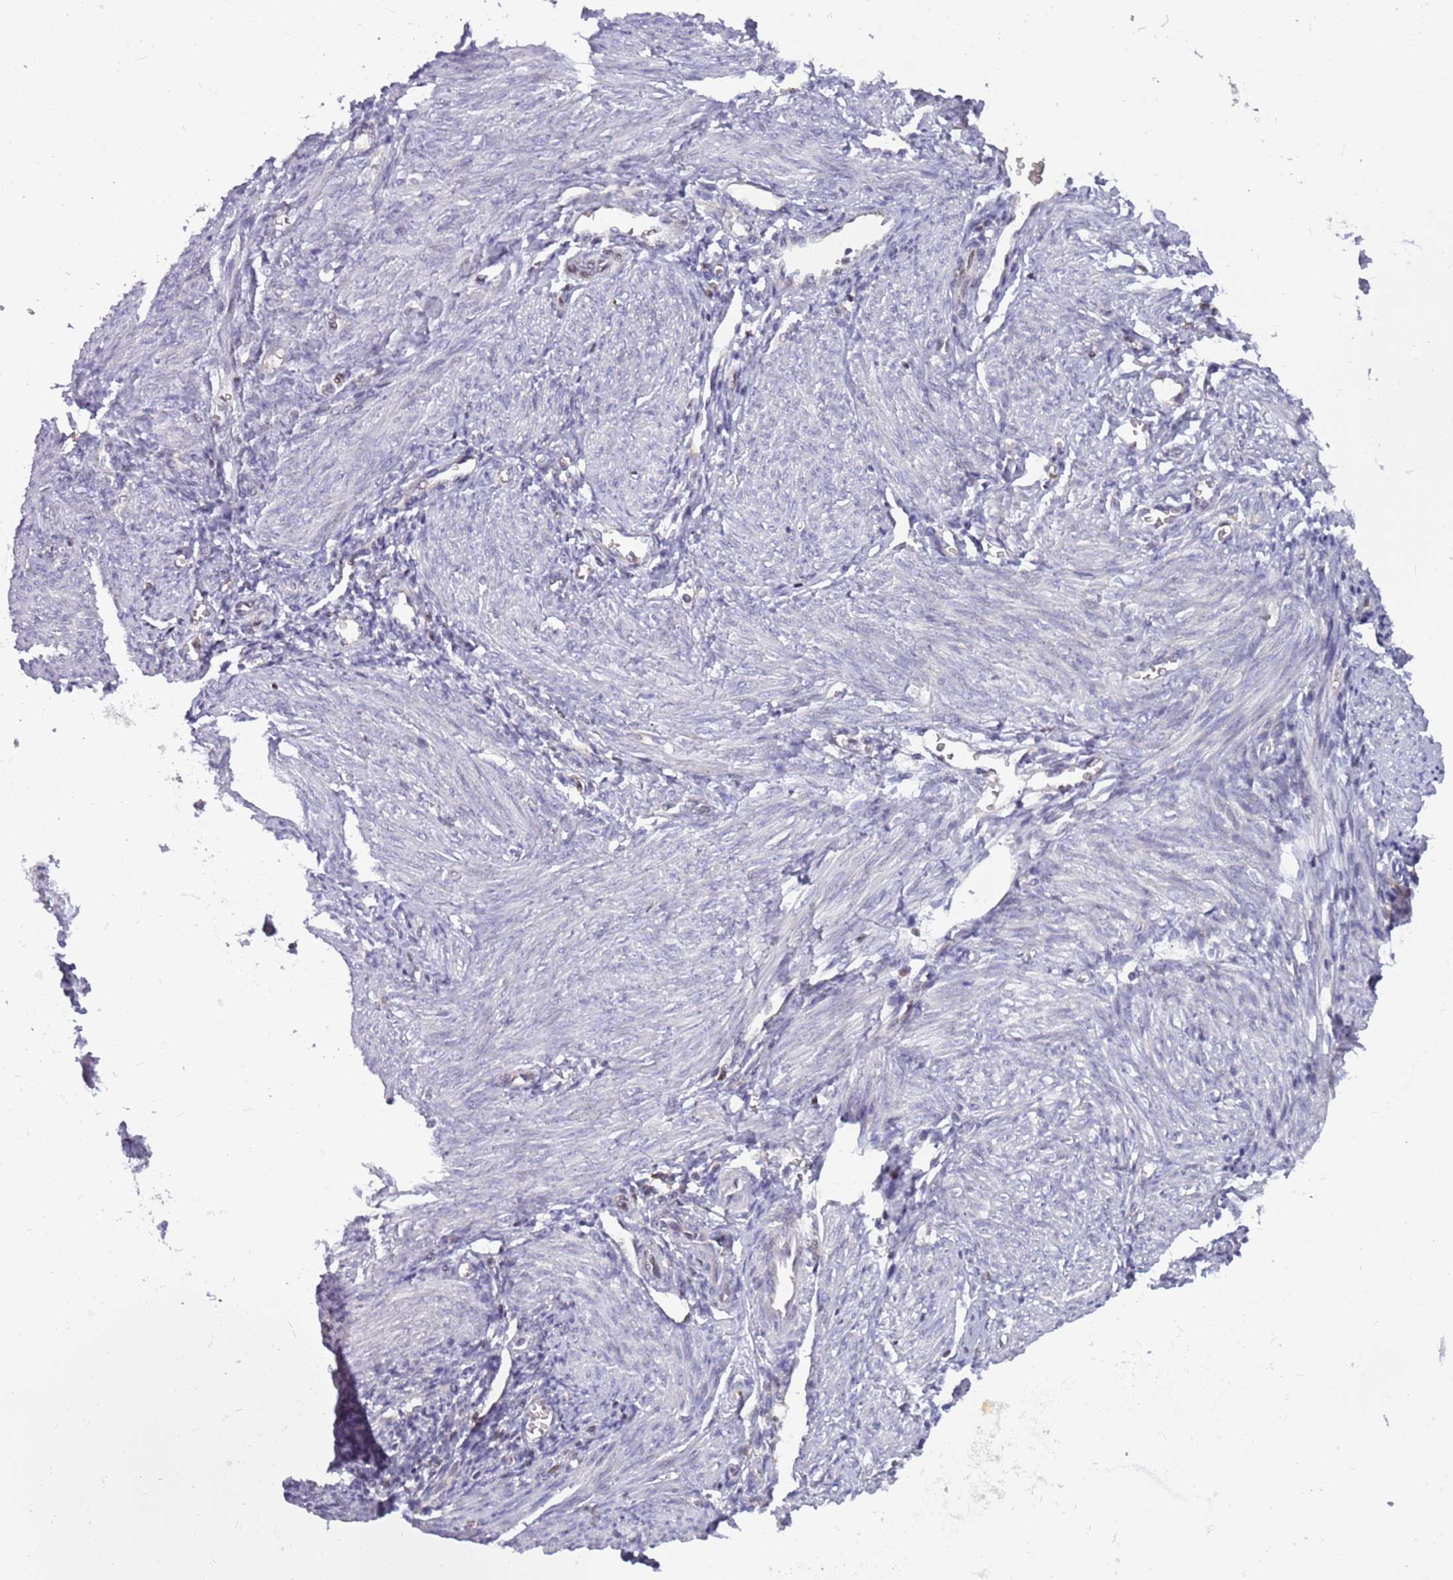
{"staining": {"intensity": "negative", "quantity": "none", "location": "none"}, "tissue": "endometrium", "cell_type": "Cells in endometrial stroma", "image_type": "normal", "snomed": [{"axis": "morphology", "description": "Normal tissue, NOS"}, {"axis": "topography", "description": "Uterus"}, {"axis": "topography", "description": "Endometrium"}], "caption": "IHC image of normal endometrium: human endometrium stained with DAB demonstrates no significant protein positivity in cells in endometrial stroma. Brightfield microscopy of immunohistochemistry stained with DAB (brown) and hematoxylin (blue), captured at high magnification.", "gene": "ARHGEF35", "patient": {"sex": "female", "age": 48}}